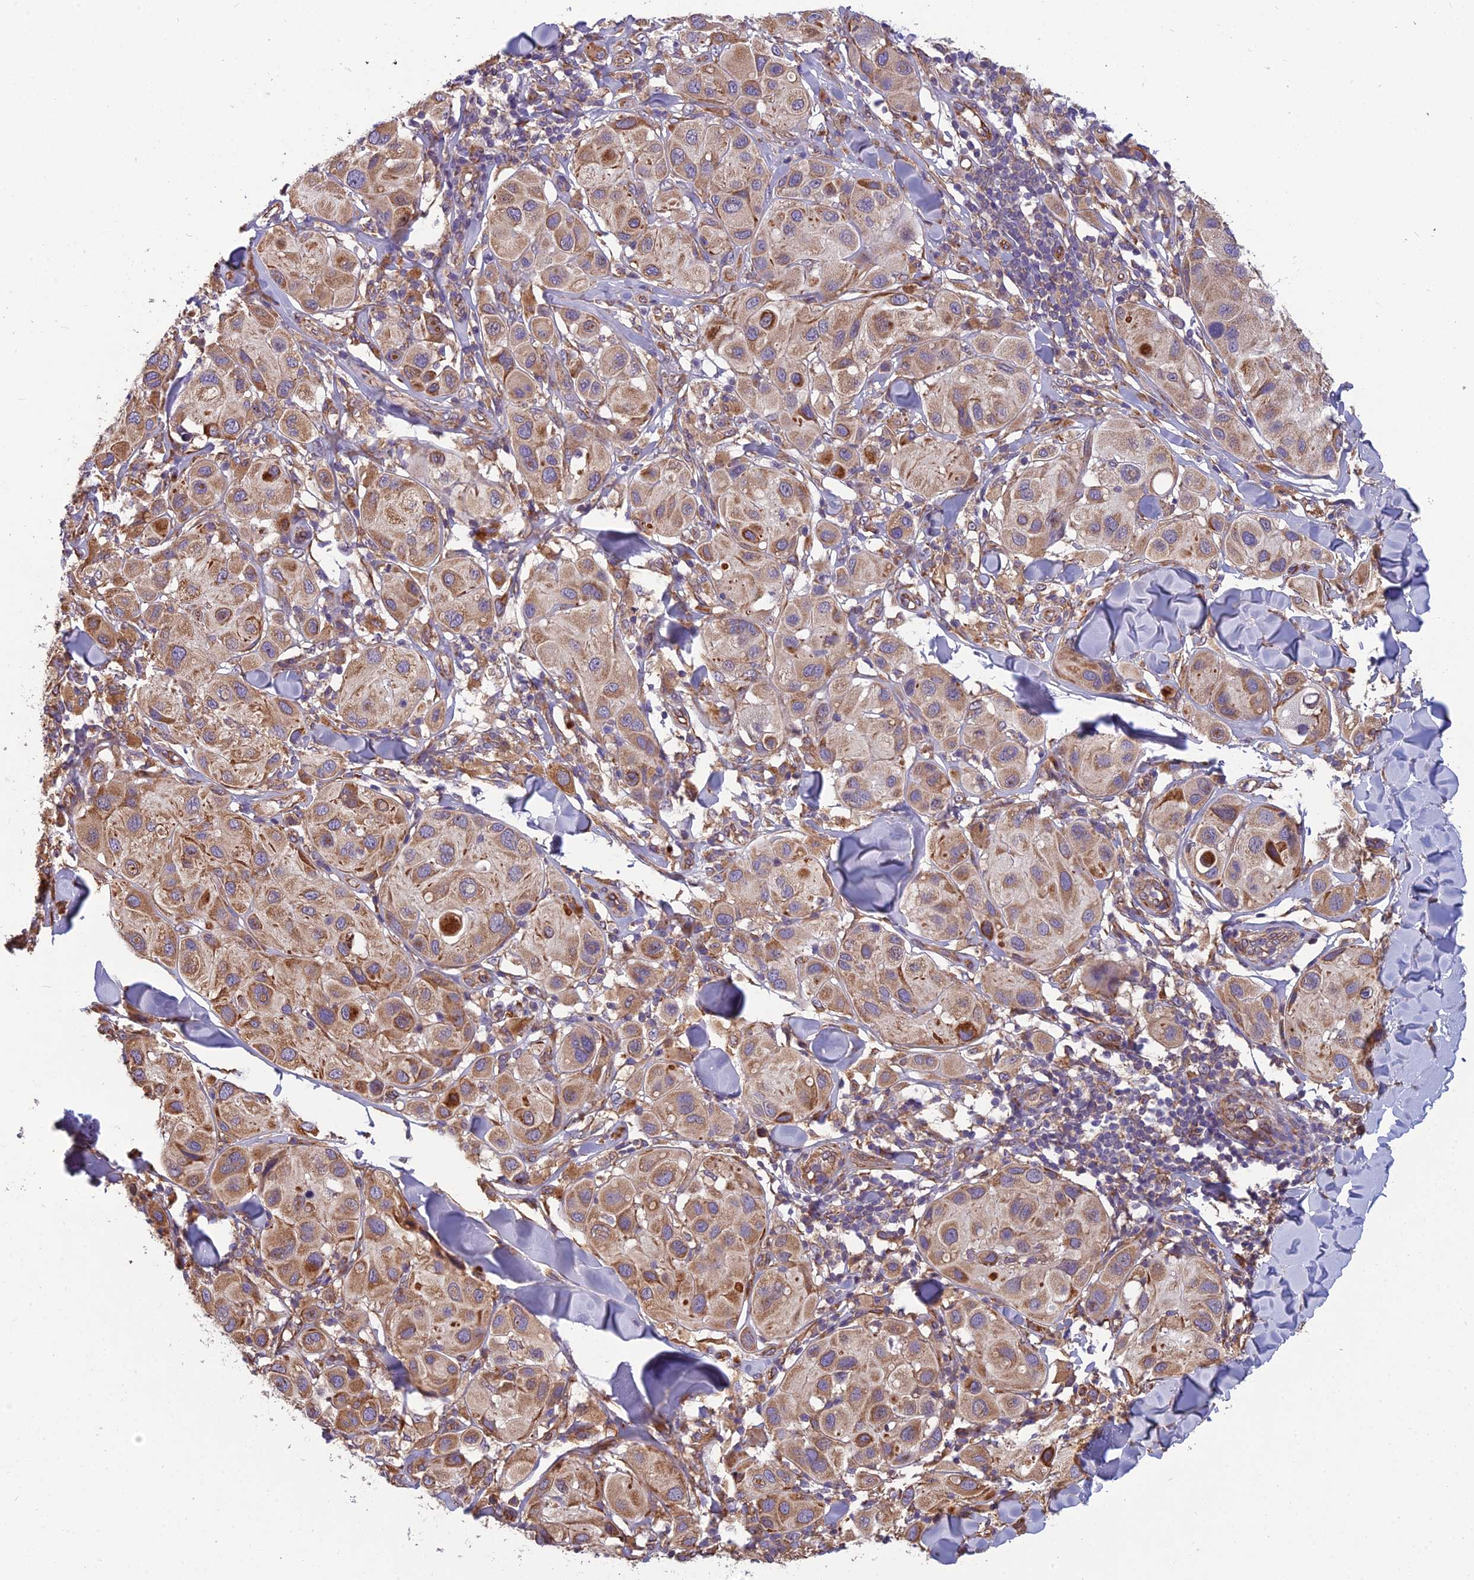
{"staining": {"intensity": "moderate", "quantity": ">75%", "location": "cytoplasmic/membranous"}, "tissue": "melanoma", "cell_type": "Tumor cells", "image_type": "cancer", "snomed": [{"axis": "morphology", "description": "Malignant melanoma, Metastatic site"}, {"axis": "topography", "description": "Skin"}], "caption": "Immunohistochemical staining of melanoma exhibits medium levels of moderate cytoplasmic/membranous positivity in about >75% of tumor cells.", "gene": "SPDL1", "patient": {"sex": "male", "age": 41}}